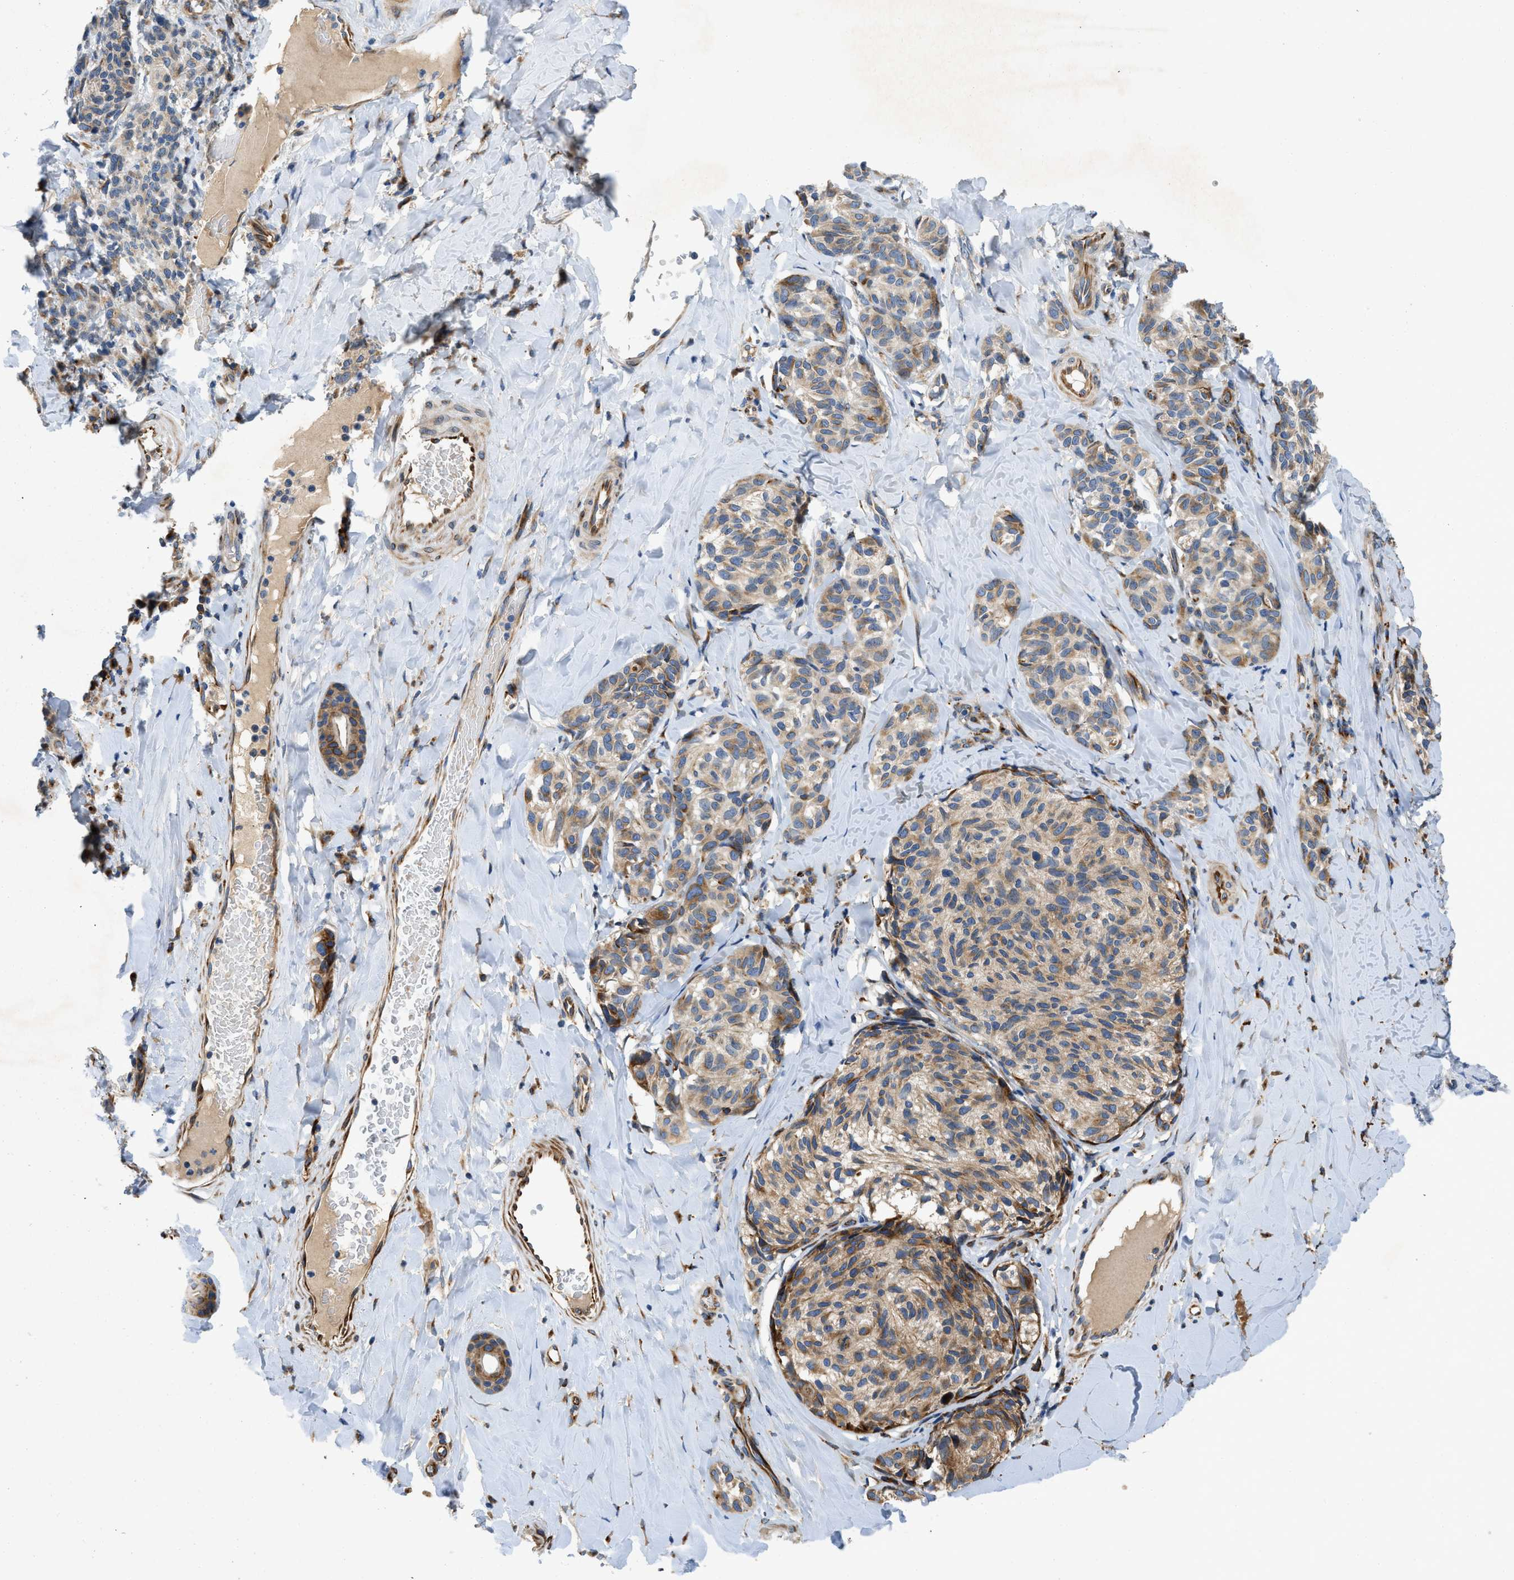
{"staining": {"intensity": "moderate", "quantity": "25%-75%", "location": "cytoplasmic/membranous"}, "tissue": "melanoma", "cell_type": "Tumor cells", "image_type": "cancer", "snomed": [{"axis": "morphology", "description": "Malignant melanoma, NOS"}, {"axis": "topography", "description": "Skin"}], "caption": "Immunohistochemical staining of human melanoma reveals medium levels of moderate cytoplasmic/membranous protein positivity in about 25%-75% of tumor cells.", "gene": "TMEM248", "patient": {"sex": "female", "age": 73}}